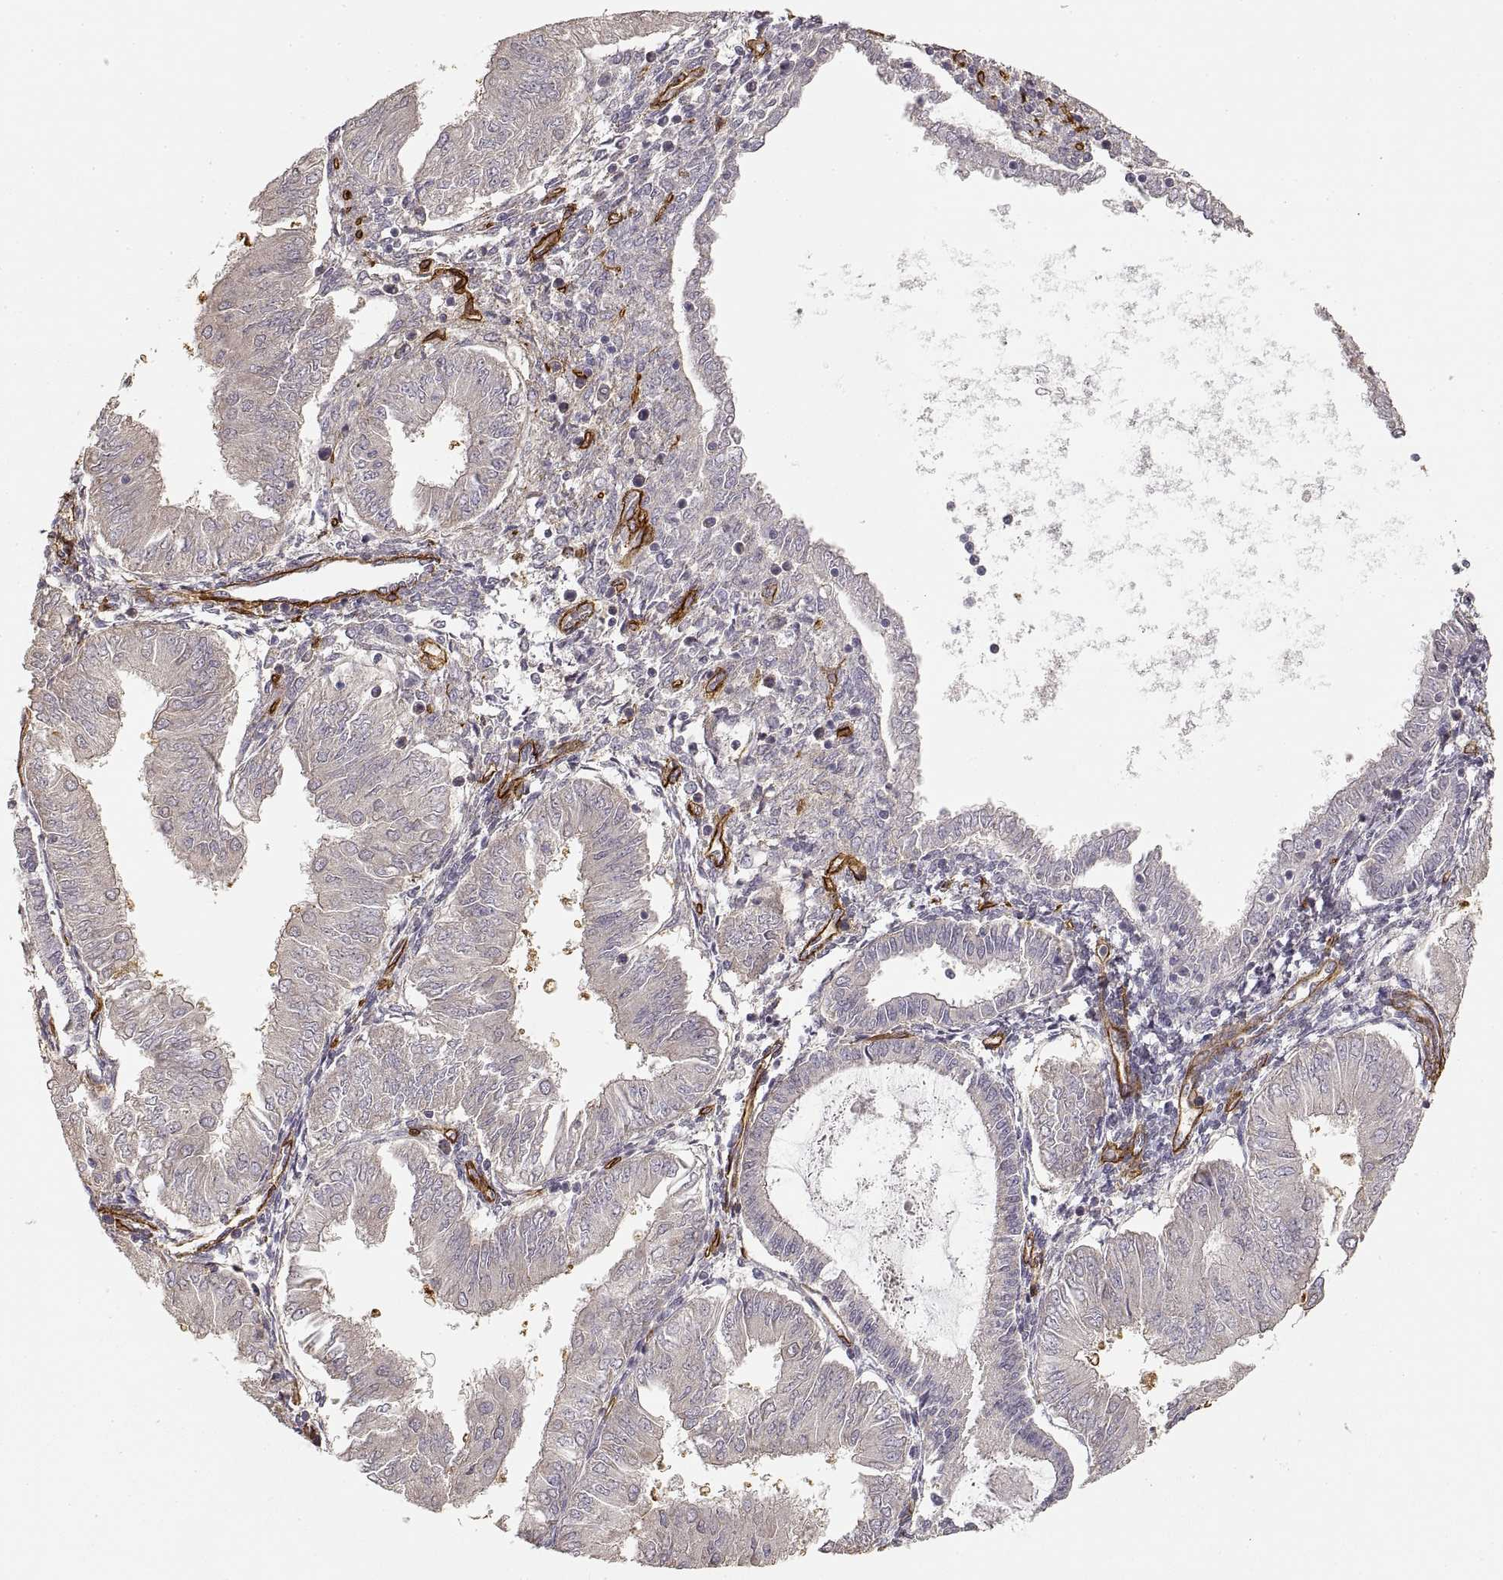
{"staining": {"intensity": "negative", "quantity": "none", "location": "none"}, "tissue": "endometrial cancer", "cell_type": "Tumor cells", "image_type": "cancer", "snomed": [{"axis": "morphology", "description": "Adenocarcinoma, NOS"}, {"axis": "topography", "description": "Endometrium"}], "caption": "High magnification brightfield microscopy of endometrial cancer stained with DAB (brown) and counterstained with hematoxylin (blue): tumor cells show no significant staining.", "gene": "LAMA4", "patient": {"sex": "female", "age": 53}}